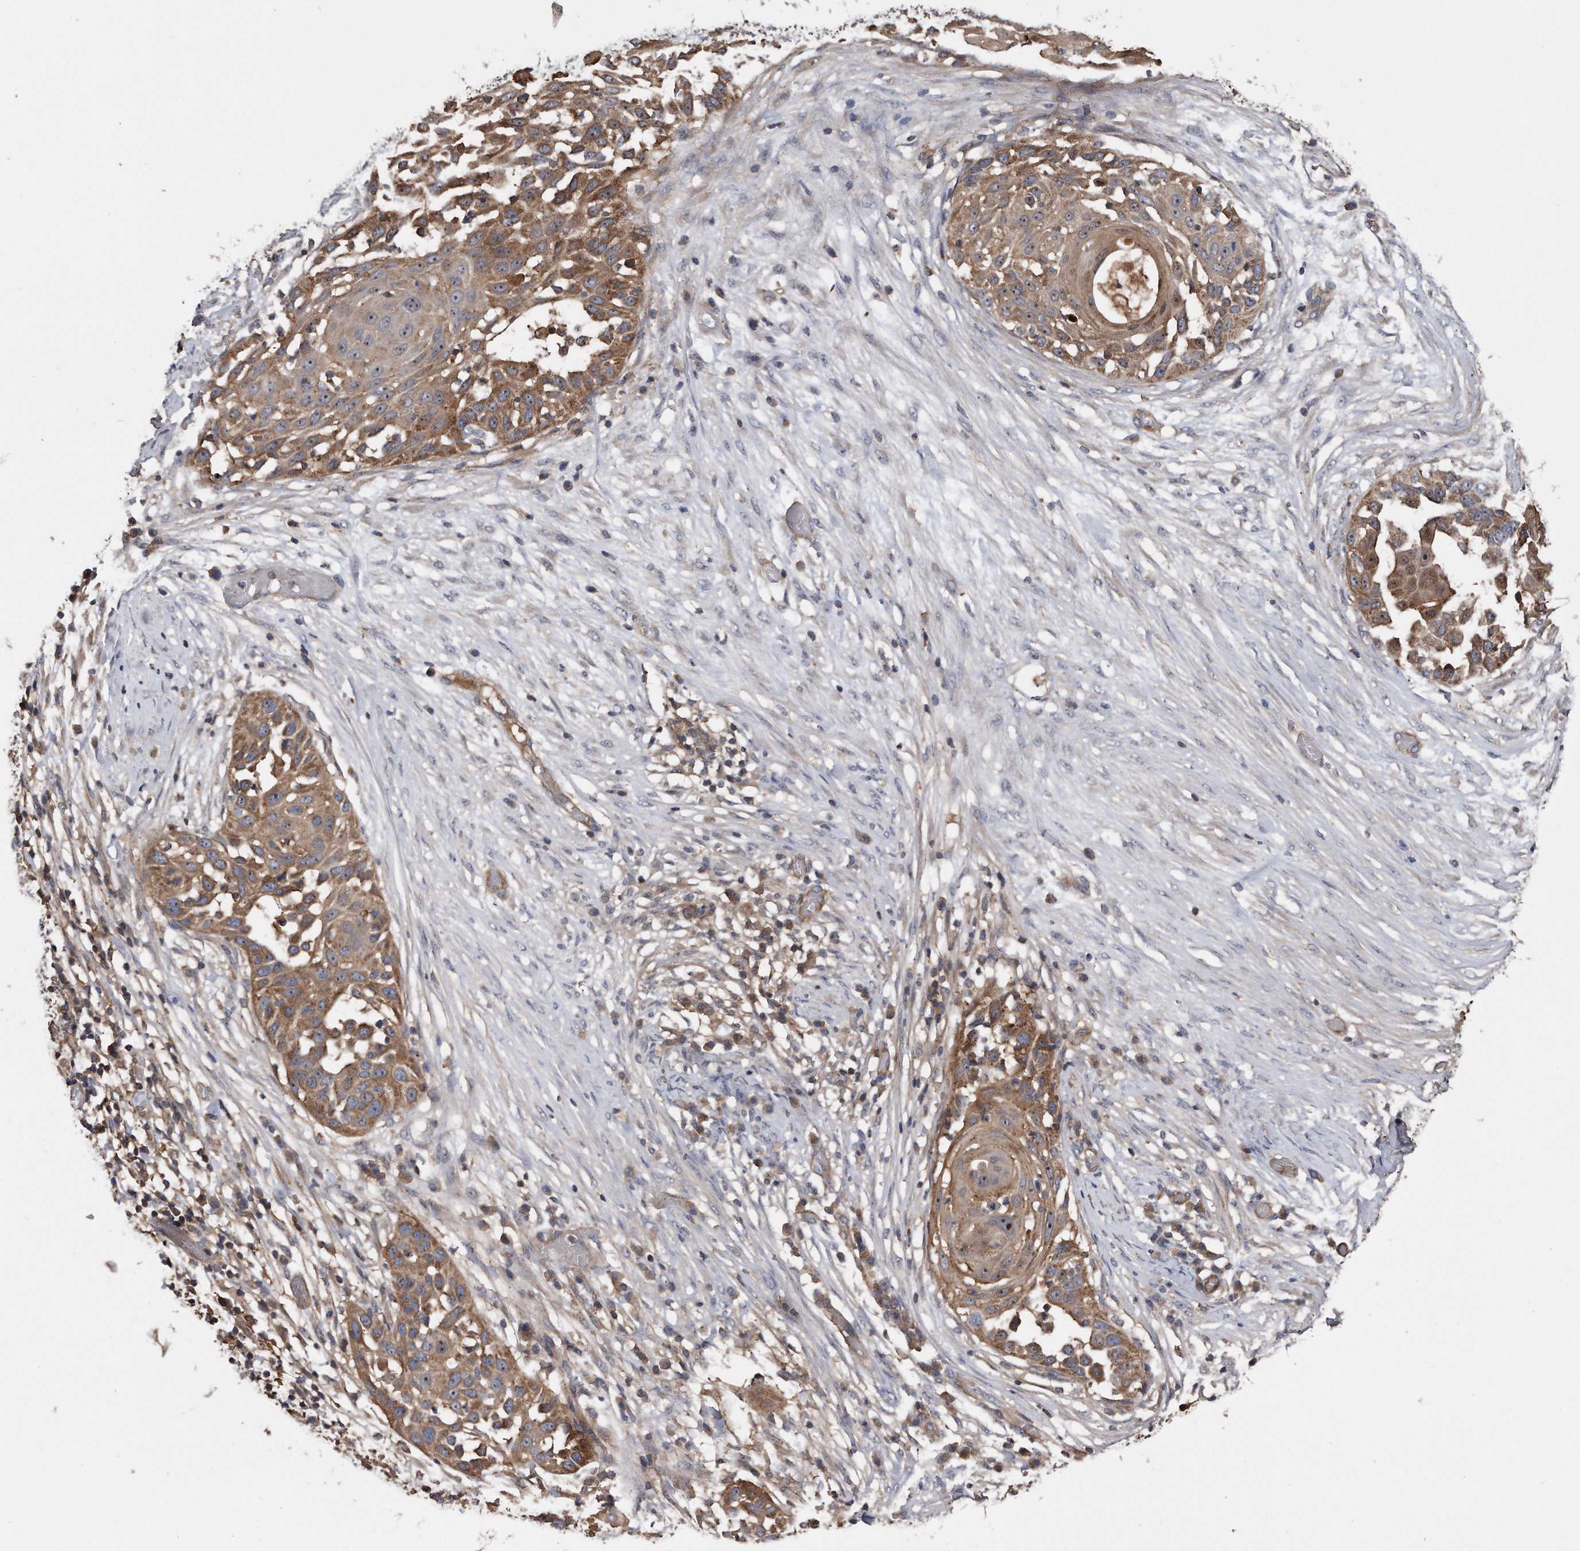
{"staining": {"intensity": "moderate", "quantity": ">75%", "location": "cytoplasmic/membranous"}, "tissue": "skin cancer", "cell_type": "Tumor cells", "image_type": "cancer", "snomed": [{"axis": "morphology", "description": "Squamous cell carcinoma, NOS"}, {"axis": "topography", "description": "Skin"}], "caption": "Skin squamous cell carcinoma was stained to show a protein in brown. There is medium levels of moderate cytoplasmic/membranous staining in approximately >75% of tumor cells. (DAB = brown stain, brightfield microscopy at high magnification).", "gene": "KCND3", "patient": {"sex": "female", "age": 44}}